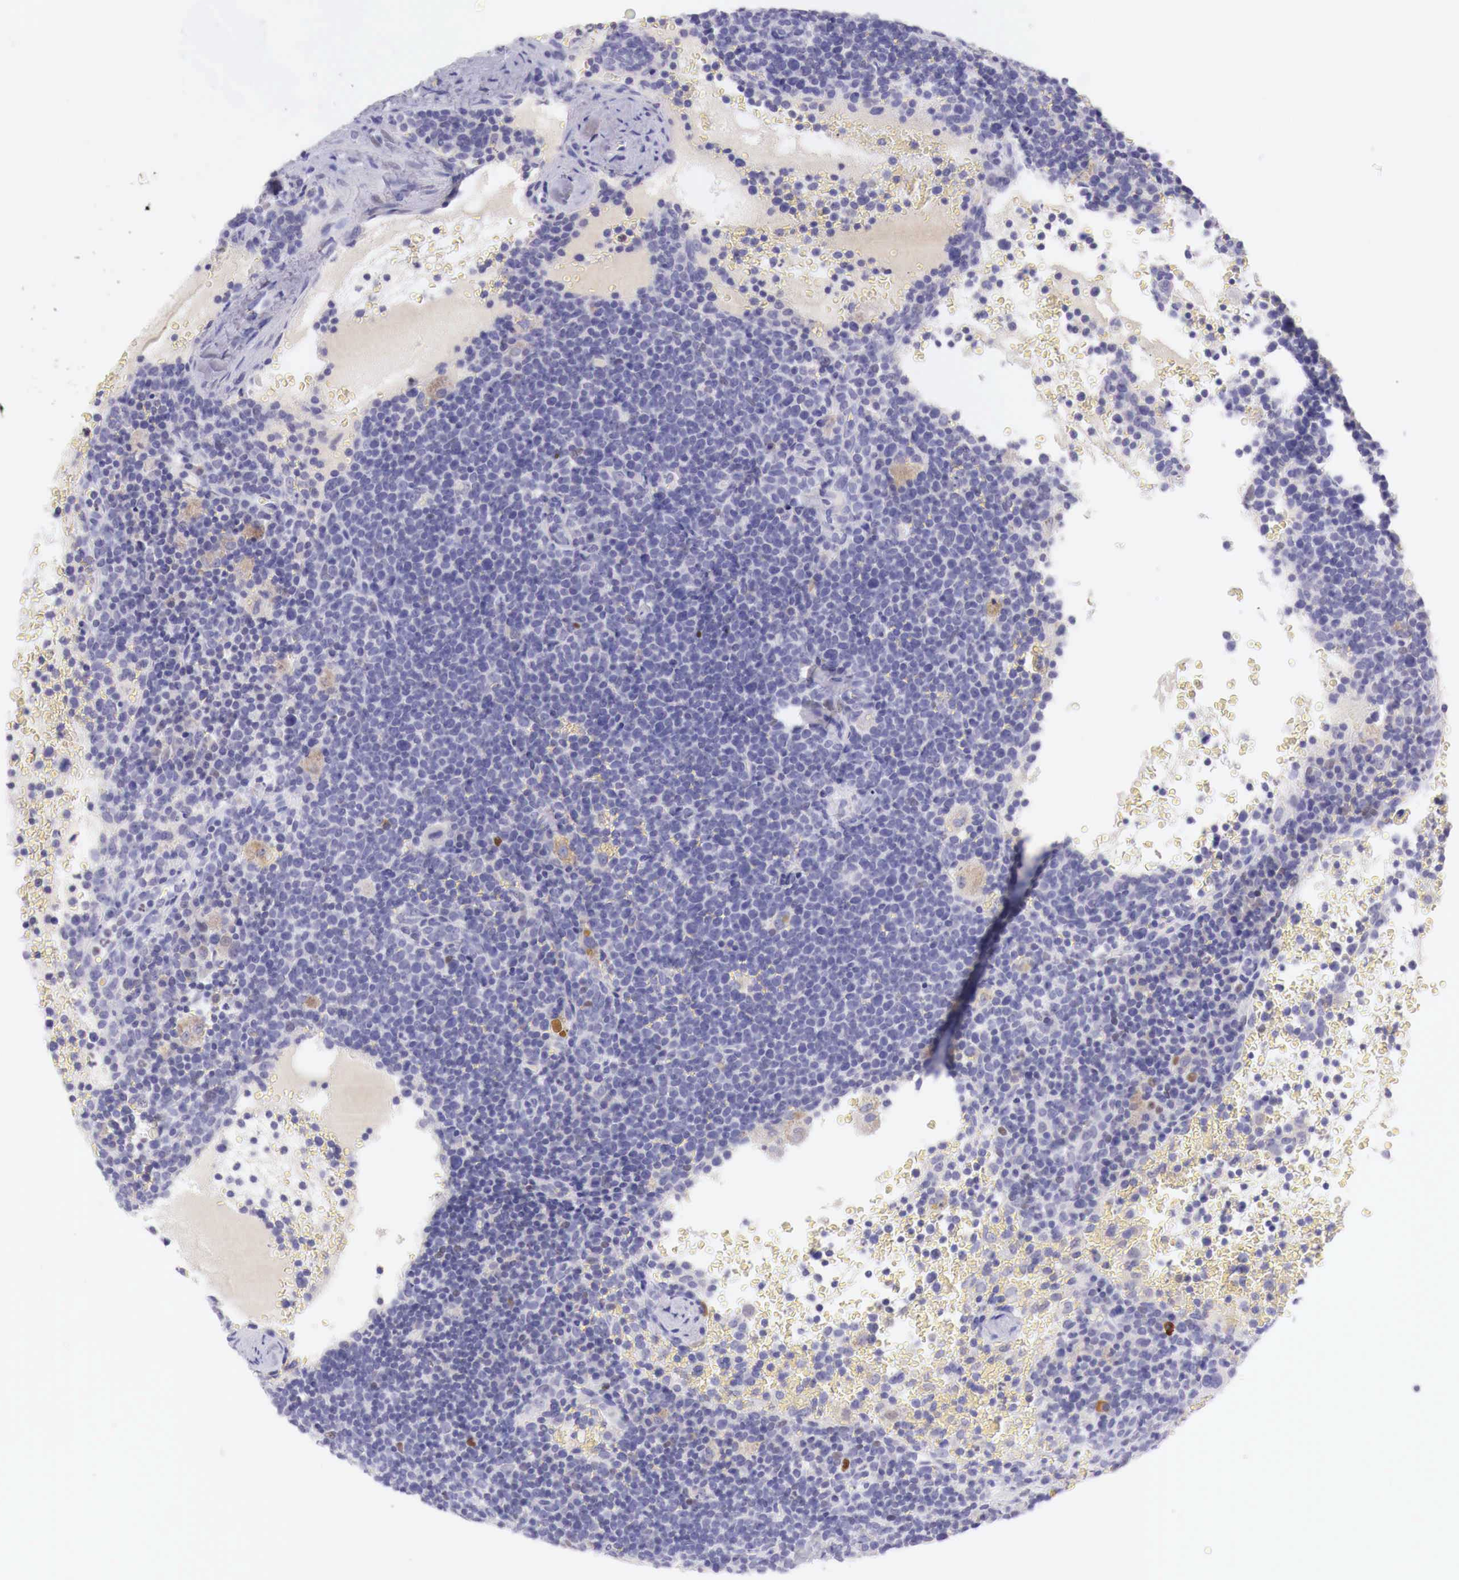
{"staining": {"intensity": "negative", "quantity": "none", "location": "none"}, "tissue": "lymphoma", "cell_type": "Tumor cells", "image_type": "cancer", "snomed": [{"axis": "morphology", "description": "Malignant lymphoma, non-Hodgkin's type, High grade"}, {"axis": "topography", "description": "Lymph node"}], "caption": "High-grade malignant lymphoma, non-Hodgkin's type stained for a protein using immunohistochemistry displays no expression tumor cells.", "gene": "BCL6", "patient": {"sex": "female", "age": 76}}